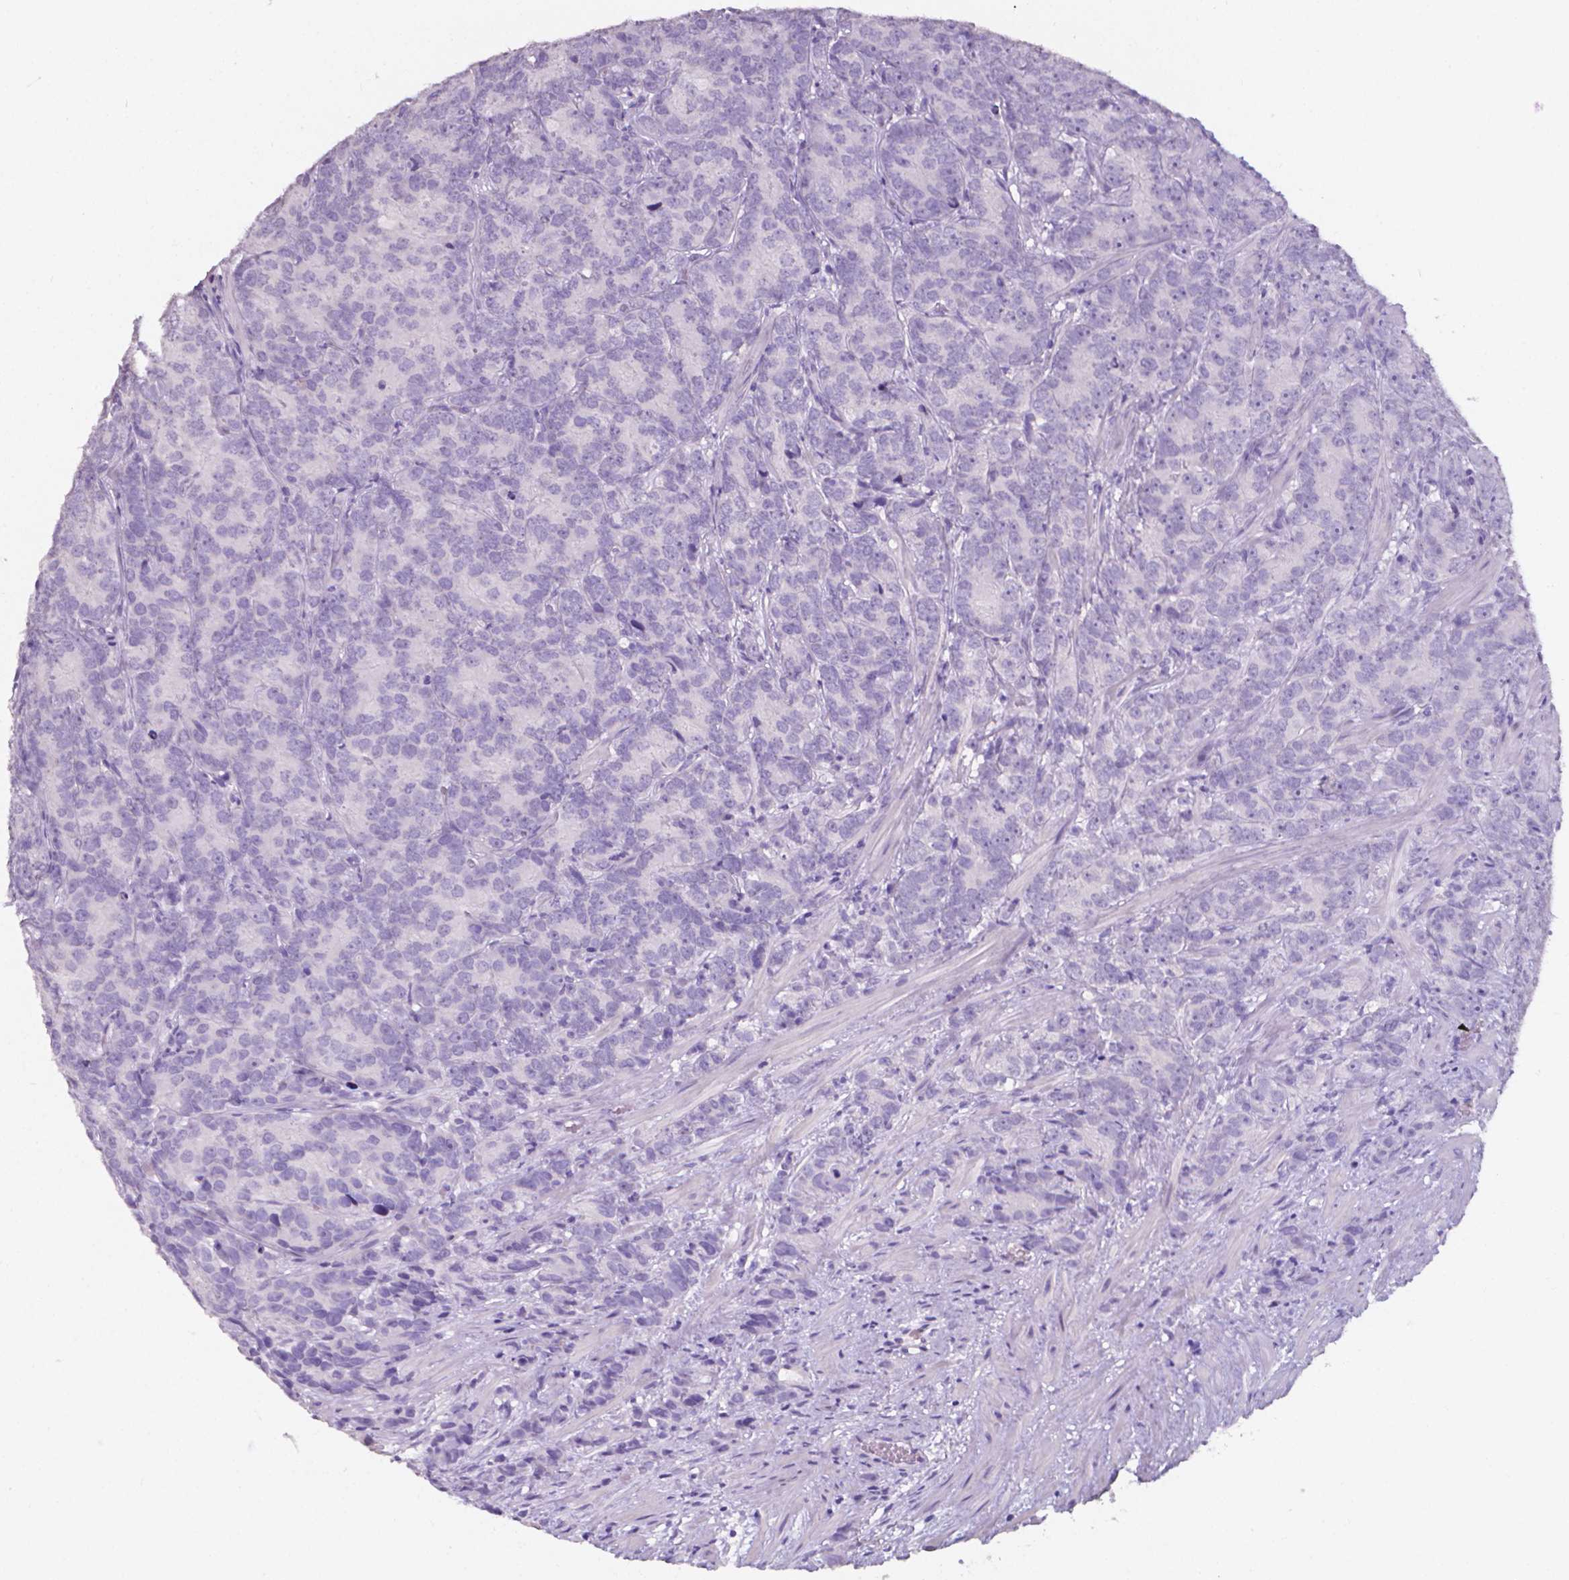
{"staining": {"intensity": "negative", "quantity": "none", "location": "none"}, "tissue": "prostate cancer", "cell_type": "Tumor cells", "image_type": "cancer", "snomed": [{"axis": "morphology", "description": "Adenocarcinoma, High grade"}, {"axis": "topography", "description": "Prostate"}], "caption": "Immunohistochemistry (IHC) micrograph of prostate cancer stained for a protein (brown), which demonstrates no positivity in tumor cells.", "gene": "XPNPEP2", "patient": {"sex": "male", "age": 90}}